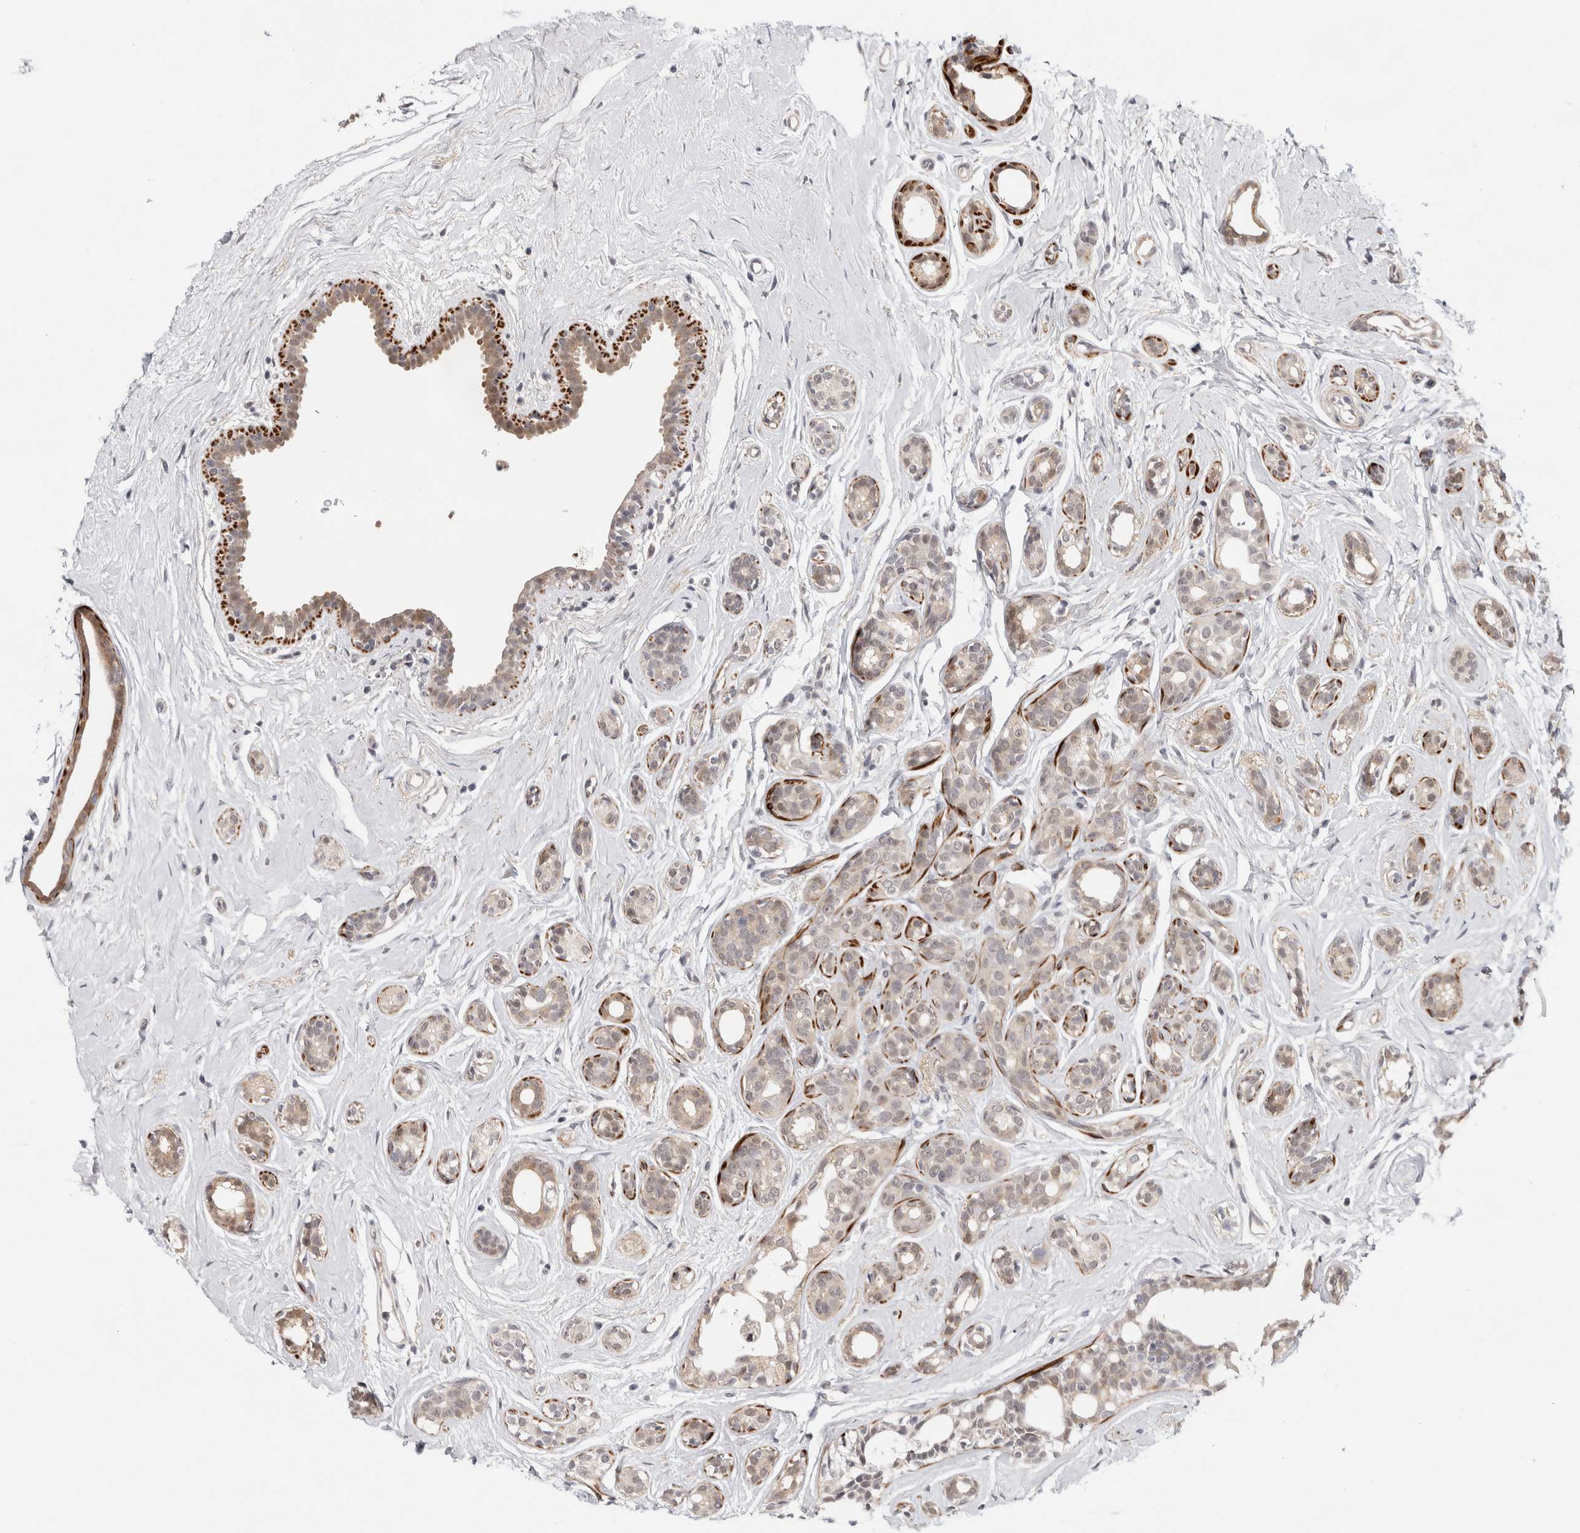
{"staining": {"intensity": "weak", "quantity": "25%-75%", "location": "cytoplasmic/membranous"}, "tissue": "breast cancer", "cell_type": "Tumor cells", "image_type": "cancer", "snomed": [{"axis": "morphology", "description": "Duct carcinoma"}, {"axis": "topography", "description": "Breast"}], "caption": "High-power microscopy captured an IHC image of breast infiltrating ductal carcinoma, revealing weak cytoplasmic/membranous staining in approximately 25%-75% of tumor cells. (Stains: DAB (3,3'-diaminobenzidine) in brown, nuclei in blue, Microscopy: brightfield microscopy at high magnification).", "gene": "ZNF318", "patient": {"sex": "female", "age": 55}}